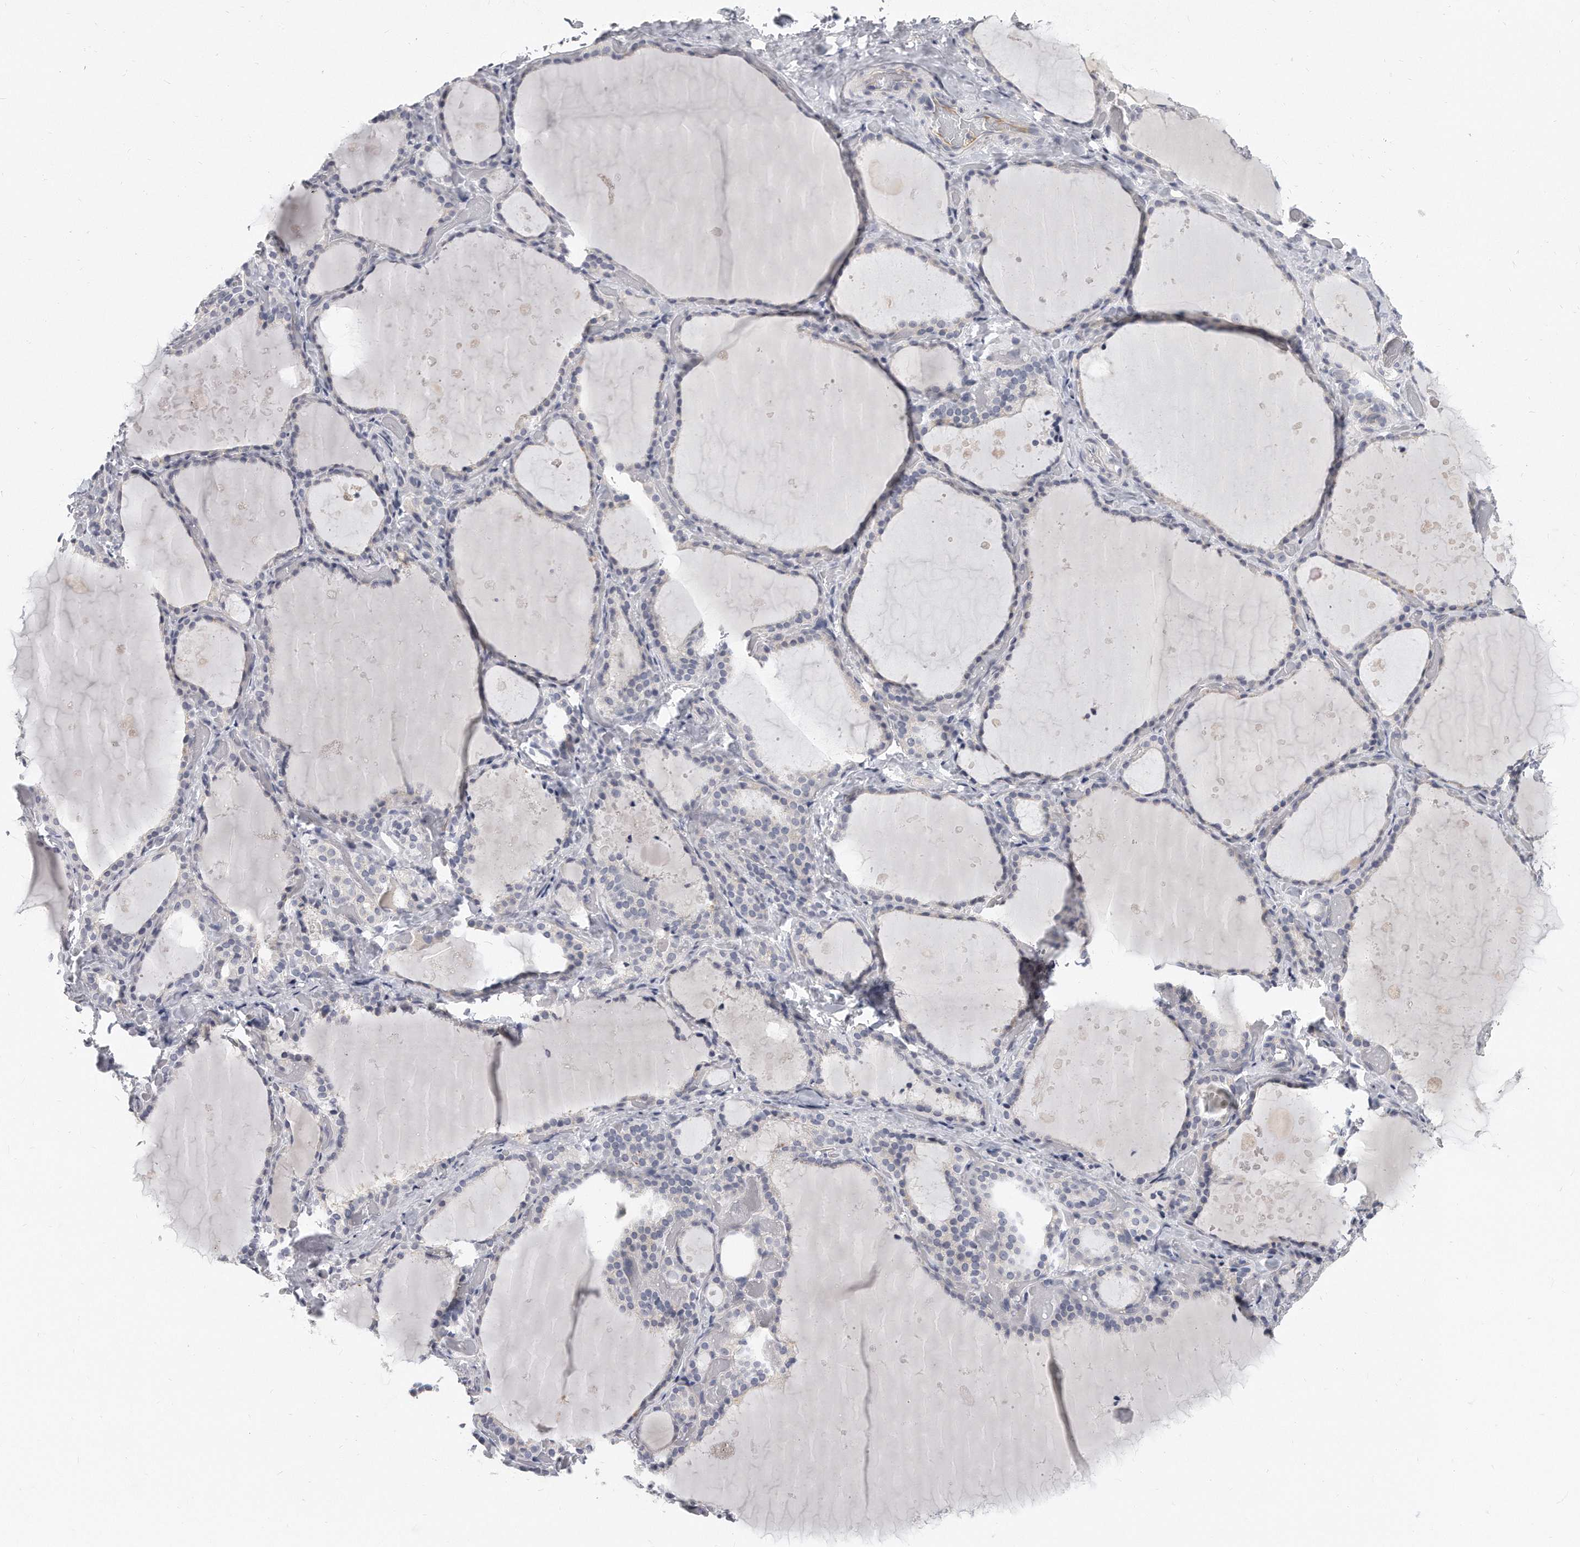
{"staining": {"intensity": "negative", "quantity": "none", "location": "none"}, "tissue": "thyroid gland", "cell_type": "Glandular cells", "image_type": "normal", "snomed": [{"axis": "morphology", "description": "Normal tissue, NOS"}, {"axis": "topography", "description": "Thyroid gland"}], "caption": "Image shows no protein positivity in glandular cells of unremarkable thyroid gland.", "gene": "PLEKHA6", "patient": {"sex": "female", "age": 44}}